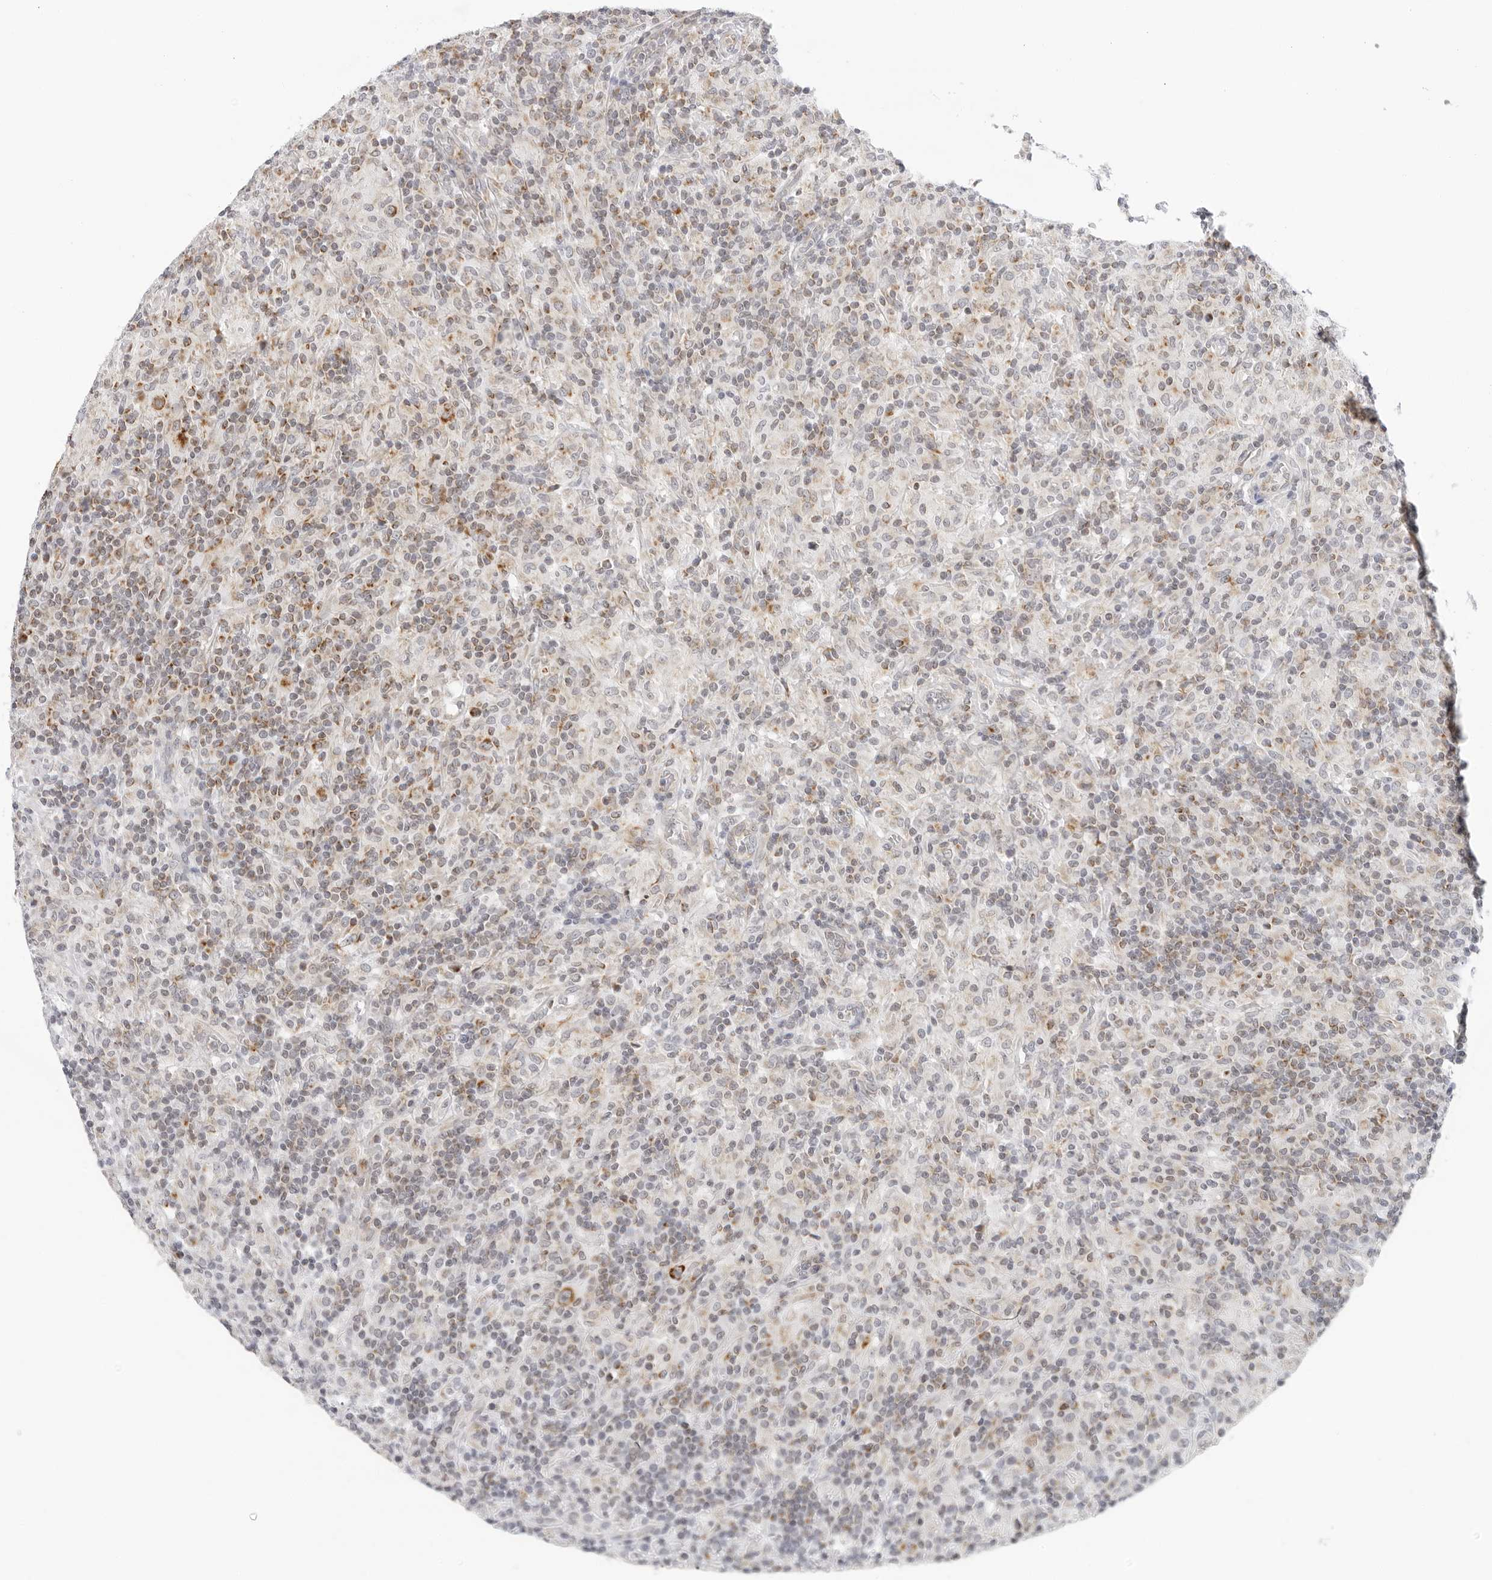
{"staining": {"intensity": "moderate", "quantity": ">75%", "location": "cytoplasmic/membranous"}, "tissue": "lymphoma", "cell_type": "Tumor cells", "image_type": "cancer", "snomed": [{"axis": "morphology", "description": "Hodgkin's disease, NOS"}, {"axis": "topography", "description": "Lymph node"}], "caption": "Hodgkin's disease stained for a protein (brown) displays moderate cytoplasmic/membranous positive positivity in about >75% of tumor cells.", "gene": "CIART", "patient": {"sex": "male", "age": 70}}